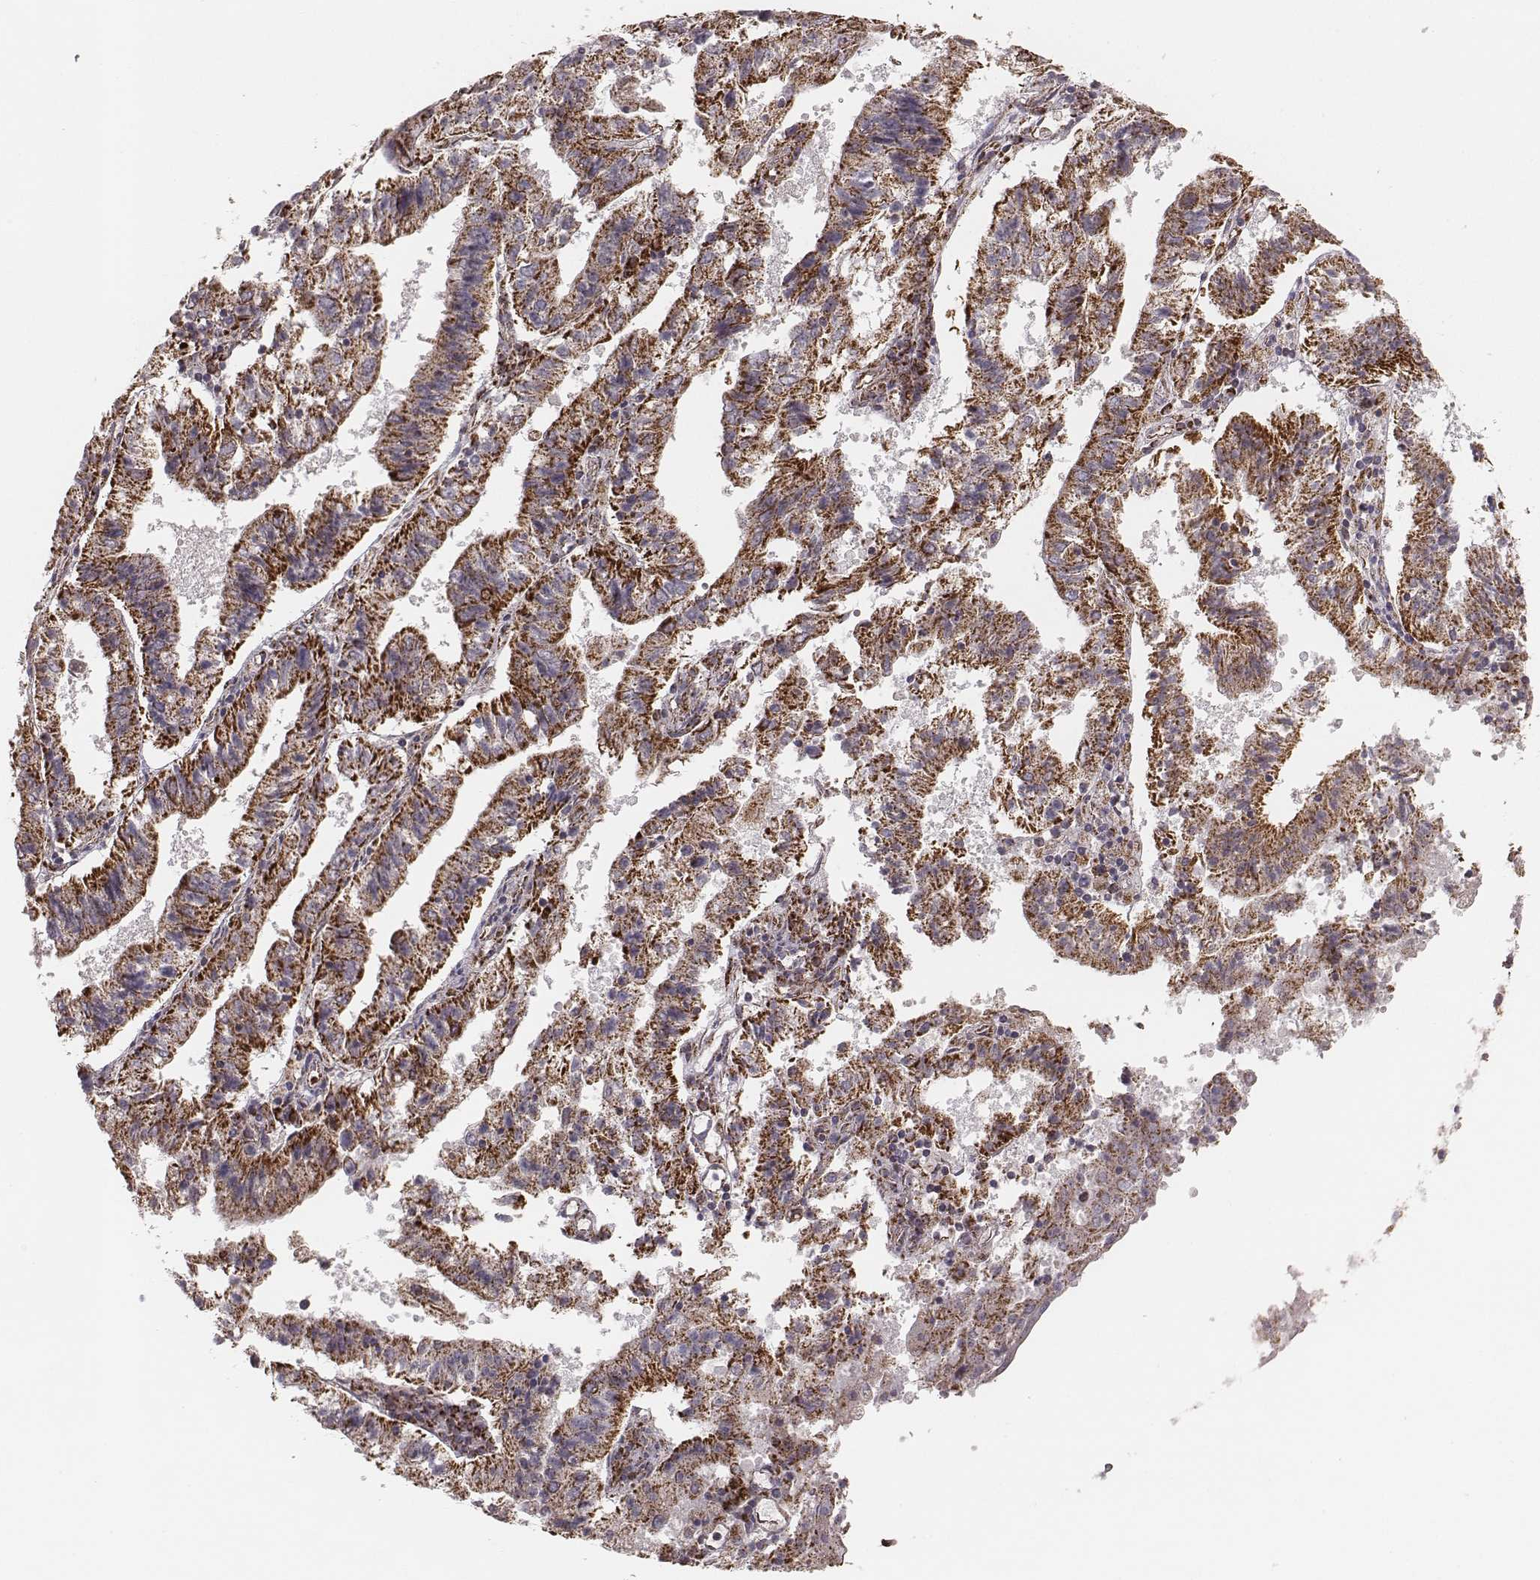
{"staining": {"intensity": "strong", "quantity": ">75%", "location": "cytoplasmic/membranous"}, "tissue": "endometrial cancer", "cell_type": "Tumor cells", "image_type": "cancer", "snomed": [{"axis": "morphology", "description": "Adenocarcinoma, NOS"}, {"axis": "topography", "description": "Endometrium"}], "caption": "This histopathology image demonstrates endometrial cancer stained with immunohistochemistry (IHC) to label a protein in brown. The cytoplasmic/membranous of tumor cells show strong positivity for the protein. Nuclei are counter-stained blue.", "gene": "TUFM", "patient": {"sex": "female", "age": 82}}